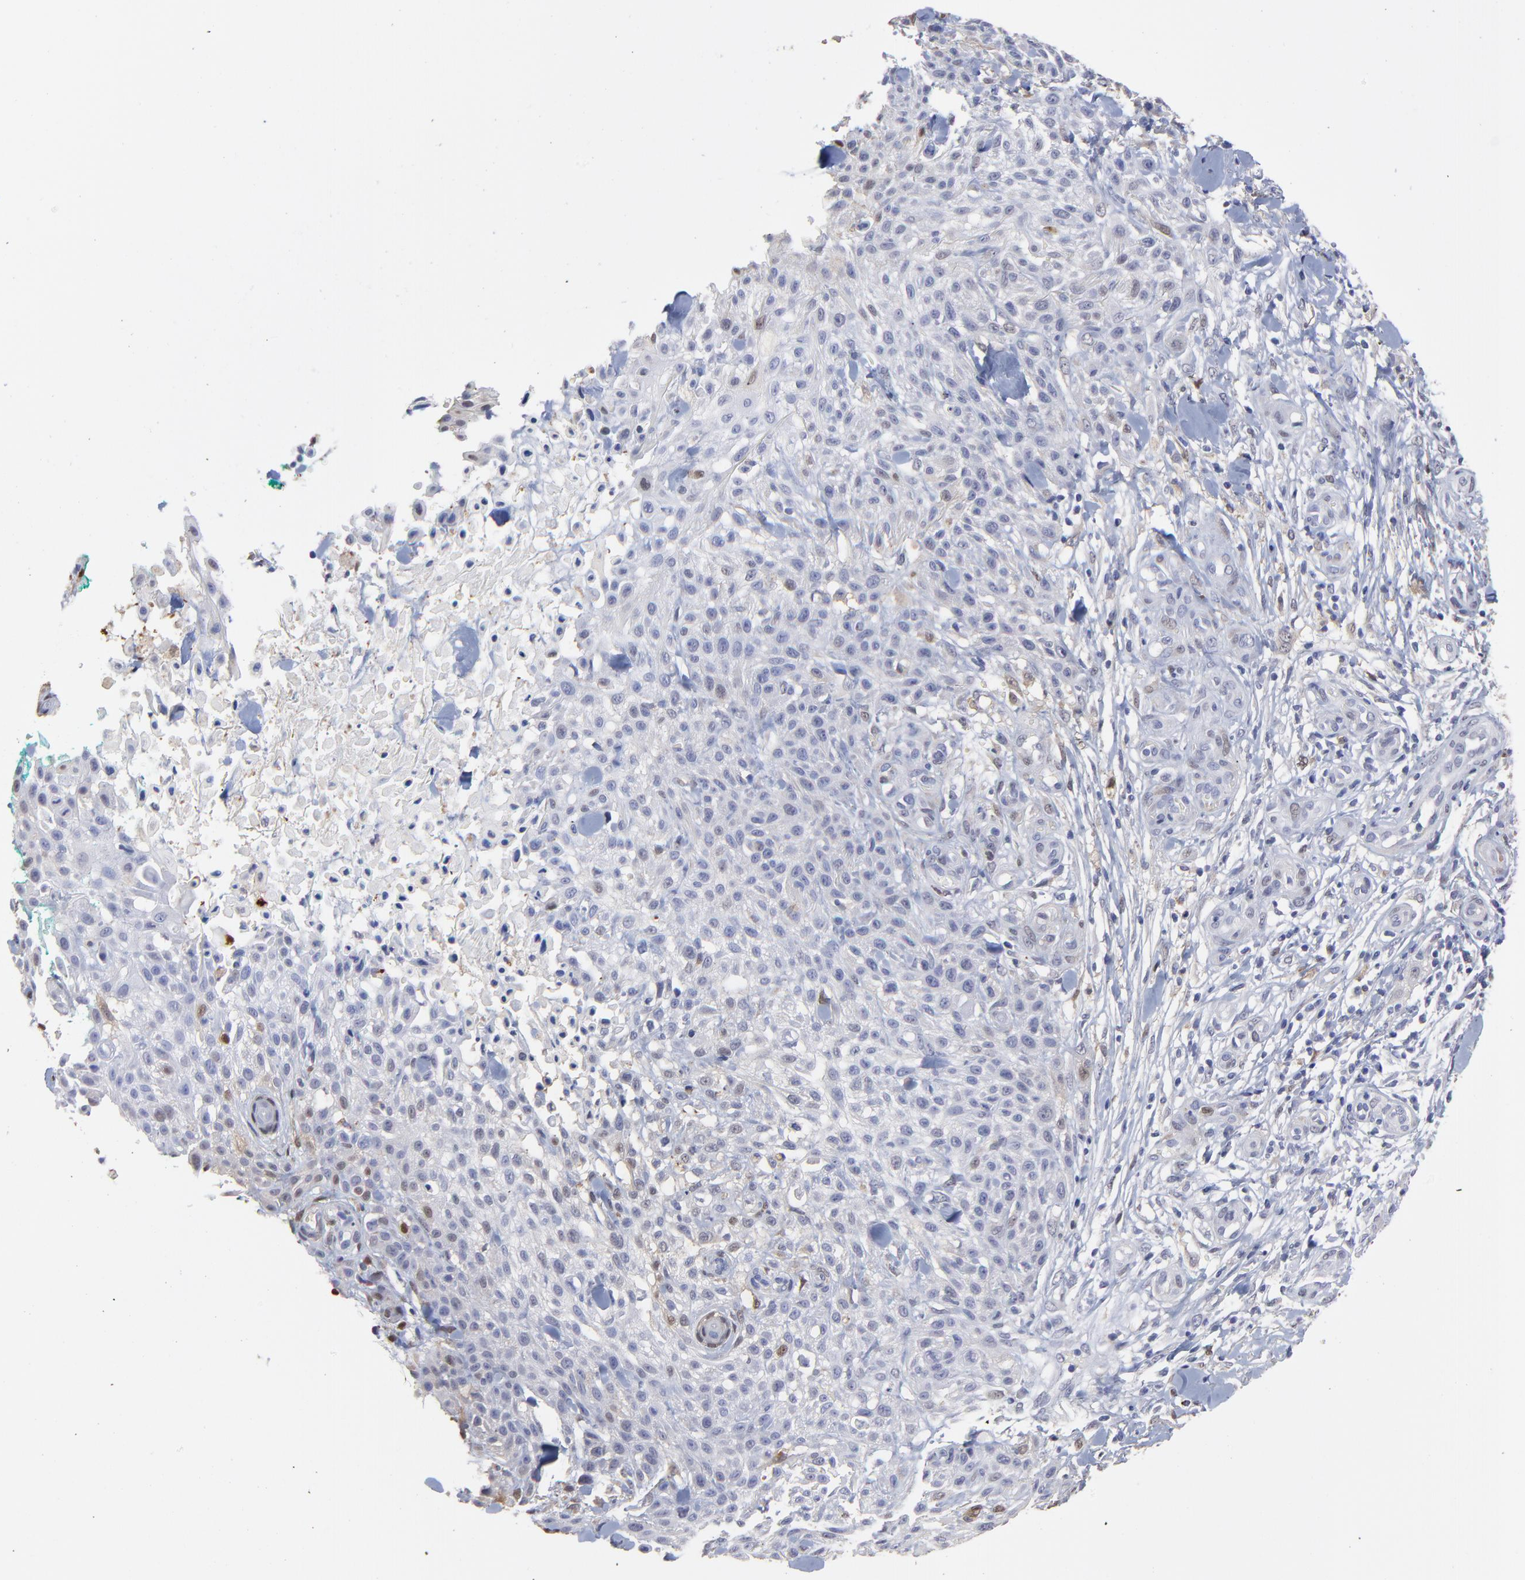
{"staining": {"intensity": "moderate", "quantity": "<25%", "location": "nuclear"}, "tissue": "skin cancer", "cell_type": "Tumor cells", "image_type": "cancer", "snomed": [{"axis": "morphology", "description": "Squamous cell carcinoma, NOS"}, {"axis": "topography", "description": "Skin"}], "caption": "Human skin squamous cell carcinoma stained with a protein marker demonstrates moderate staining in tumor cells.", "gene": "SMARCA1", "patient": {"sex": "female", "age": 42}}